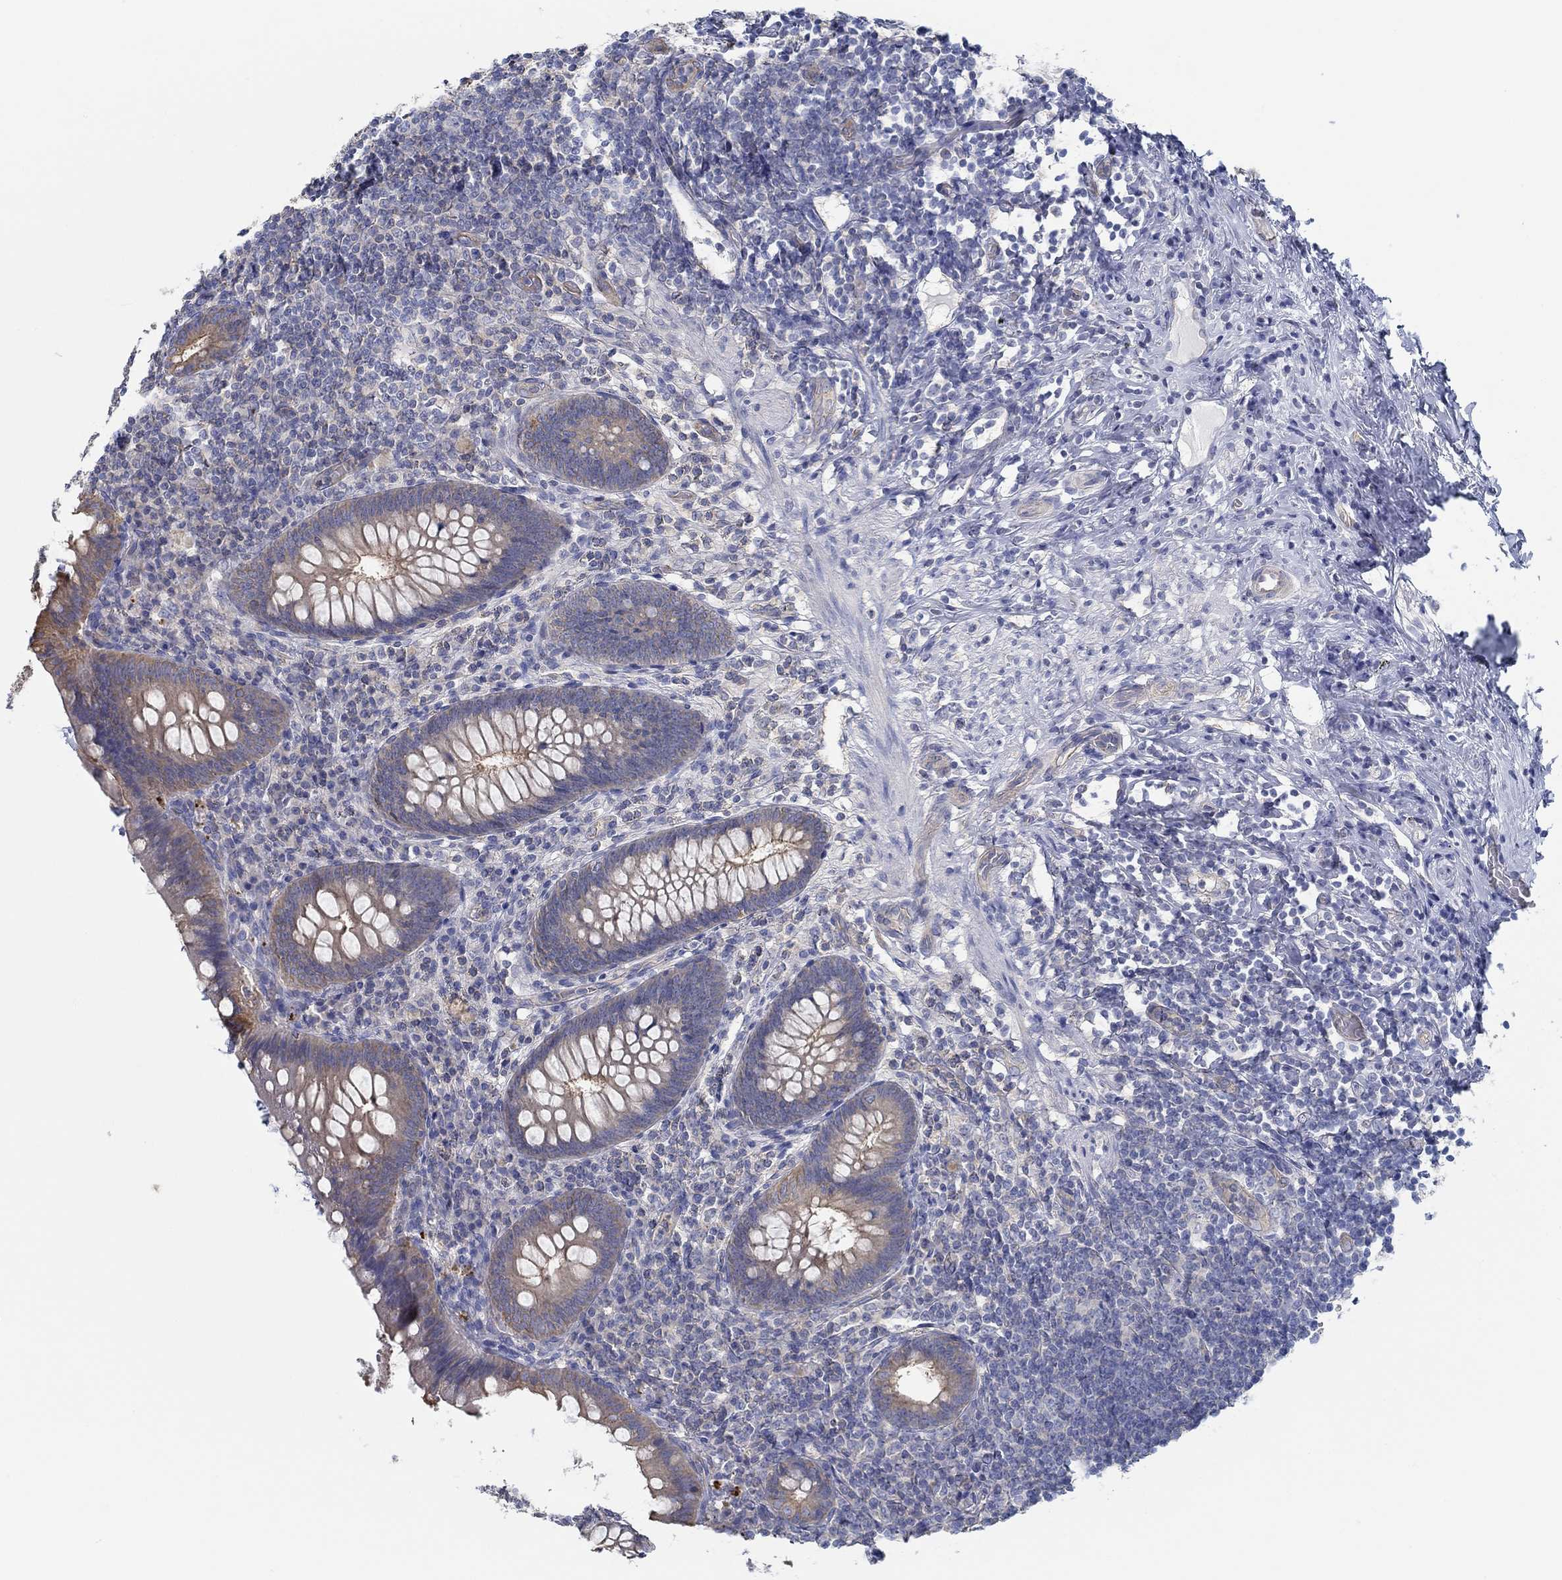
{"staining": {"intensity": "moderate", "quantity": "<25%", "location": "cytoplasmic/membranous"}, "tissue": "appendix", "cell_type": "Glandular cells", "image_type": "normal", "snomed": [{"axis": "morphology", "description": "Normal tissue, NOS"}, {"axis": "topography", "description": "Appendix"}], "caption": "This micrograph demonstrates immunohistochemistry (IHC) staining of normal human appendix, with low moderate cytoplasmic/membranous positivity in approximately <25% of glandular cells.", "gene": "BBOF1", "patient": {"sex": "male", "age": 47}}